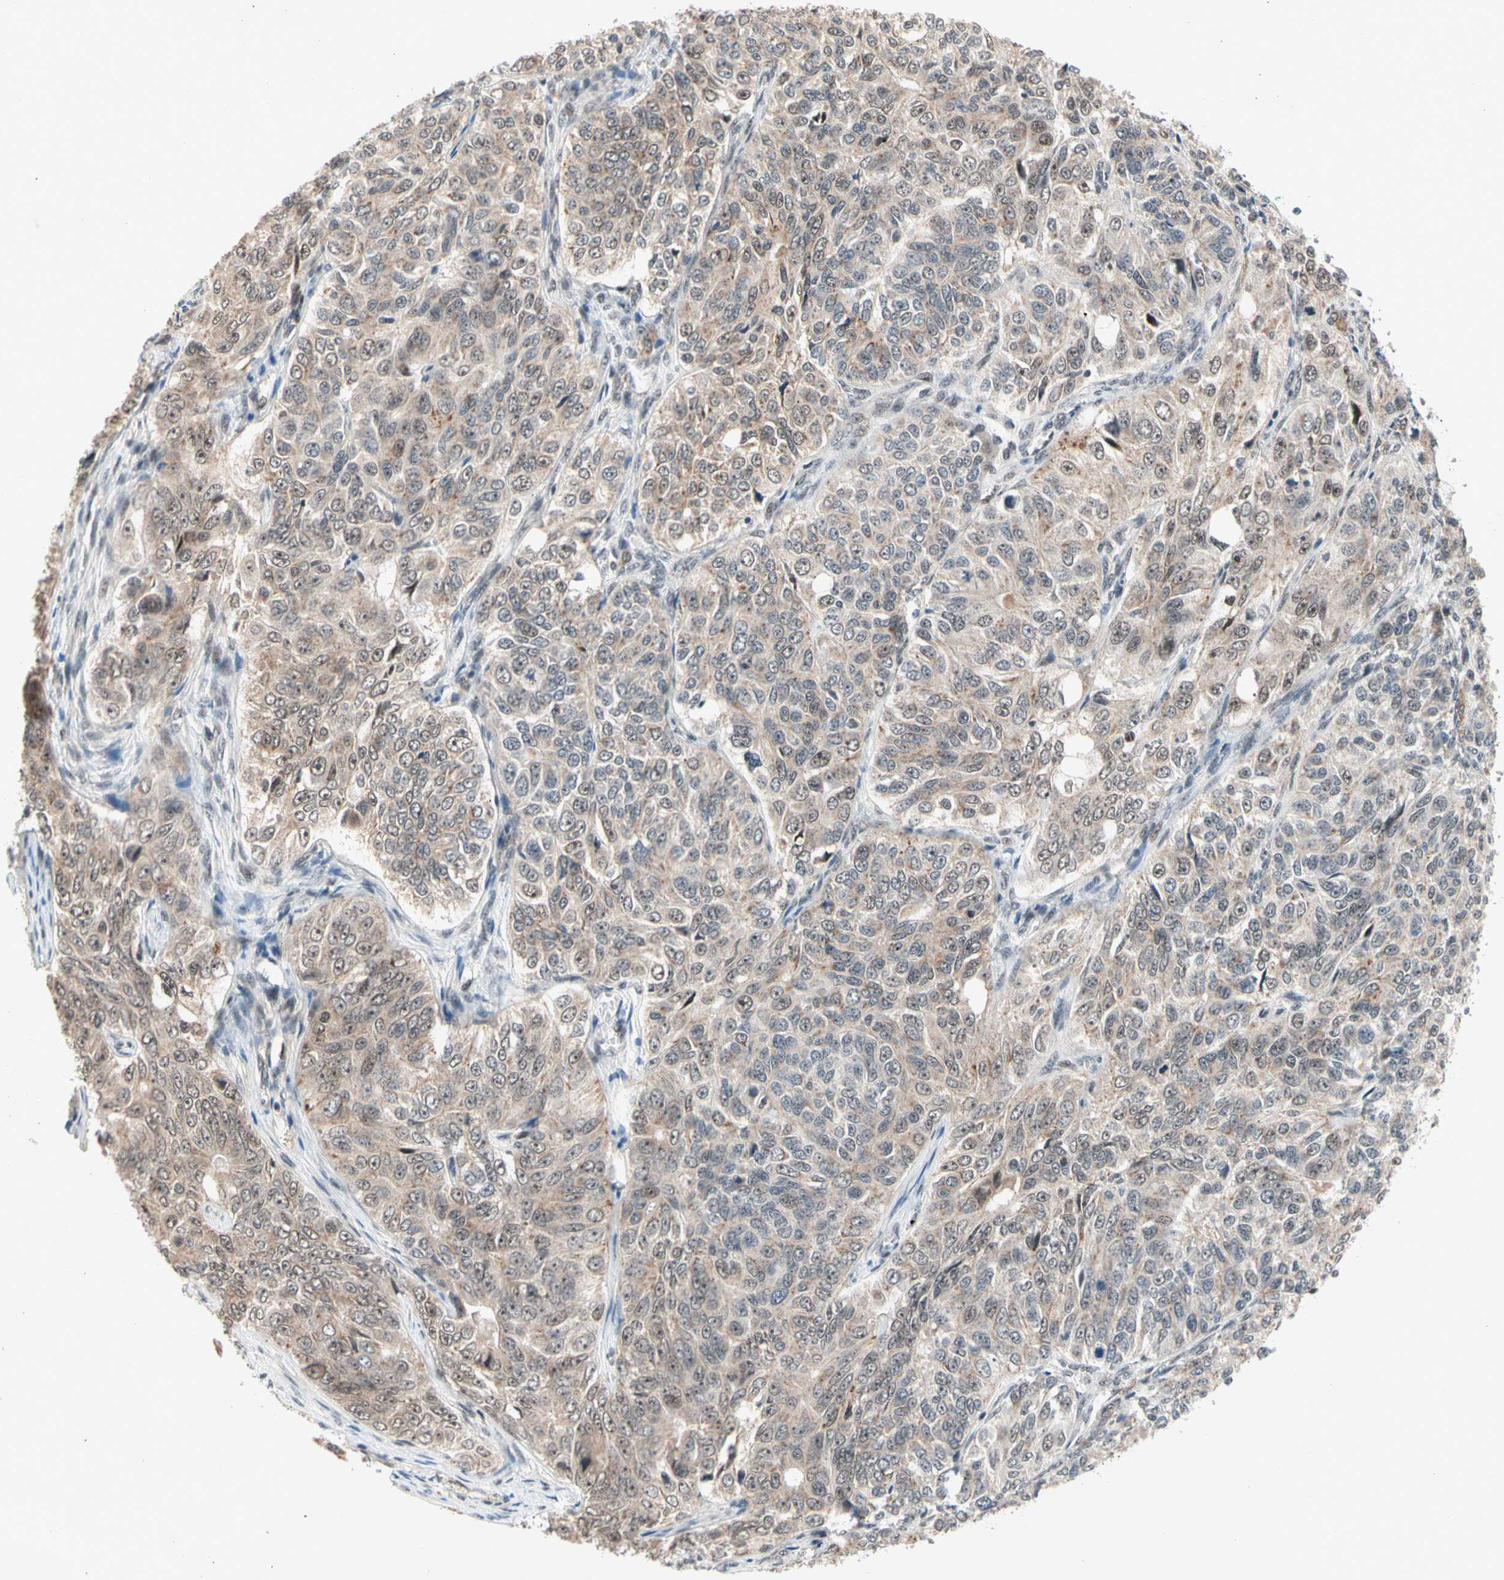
{"staining": {"intensity": "weak", "quantity": ">75%", "location": "cytoplasmic/membranous"}, "tissue": "ovarian cancer", "cell_type": "Tumor cells", "image_type": "cancer", "snomed": [{"axis": "morphology", "description": "Carcinoma, endometroid"}, {"axis": "topography", "description": "Ovary"}], "caption": "Weak cytoplasmic/membranous positivity for a protein is appreciated in about >75% of tumor cells of ovarian endometroid carcinoma using IHC.", "gene": "NGEF", "patient": {"sex": "female", "age": 51}}